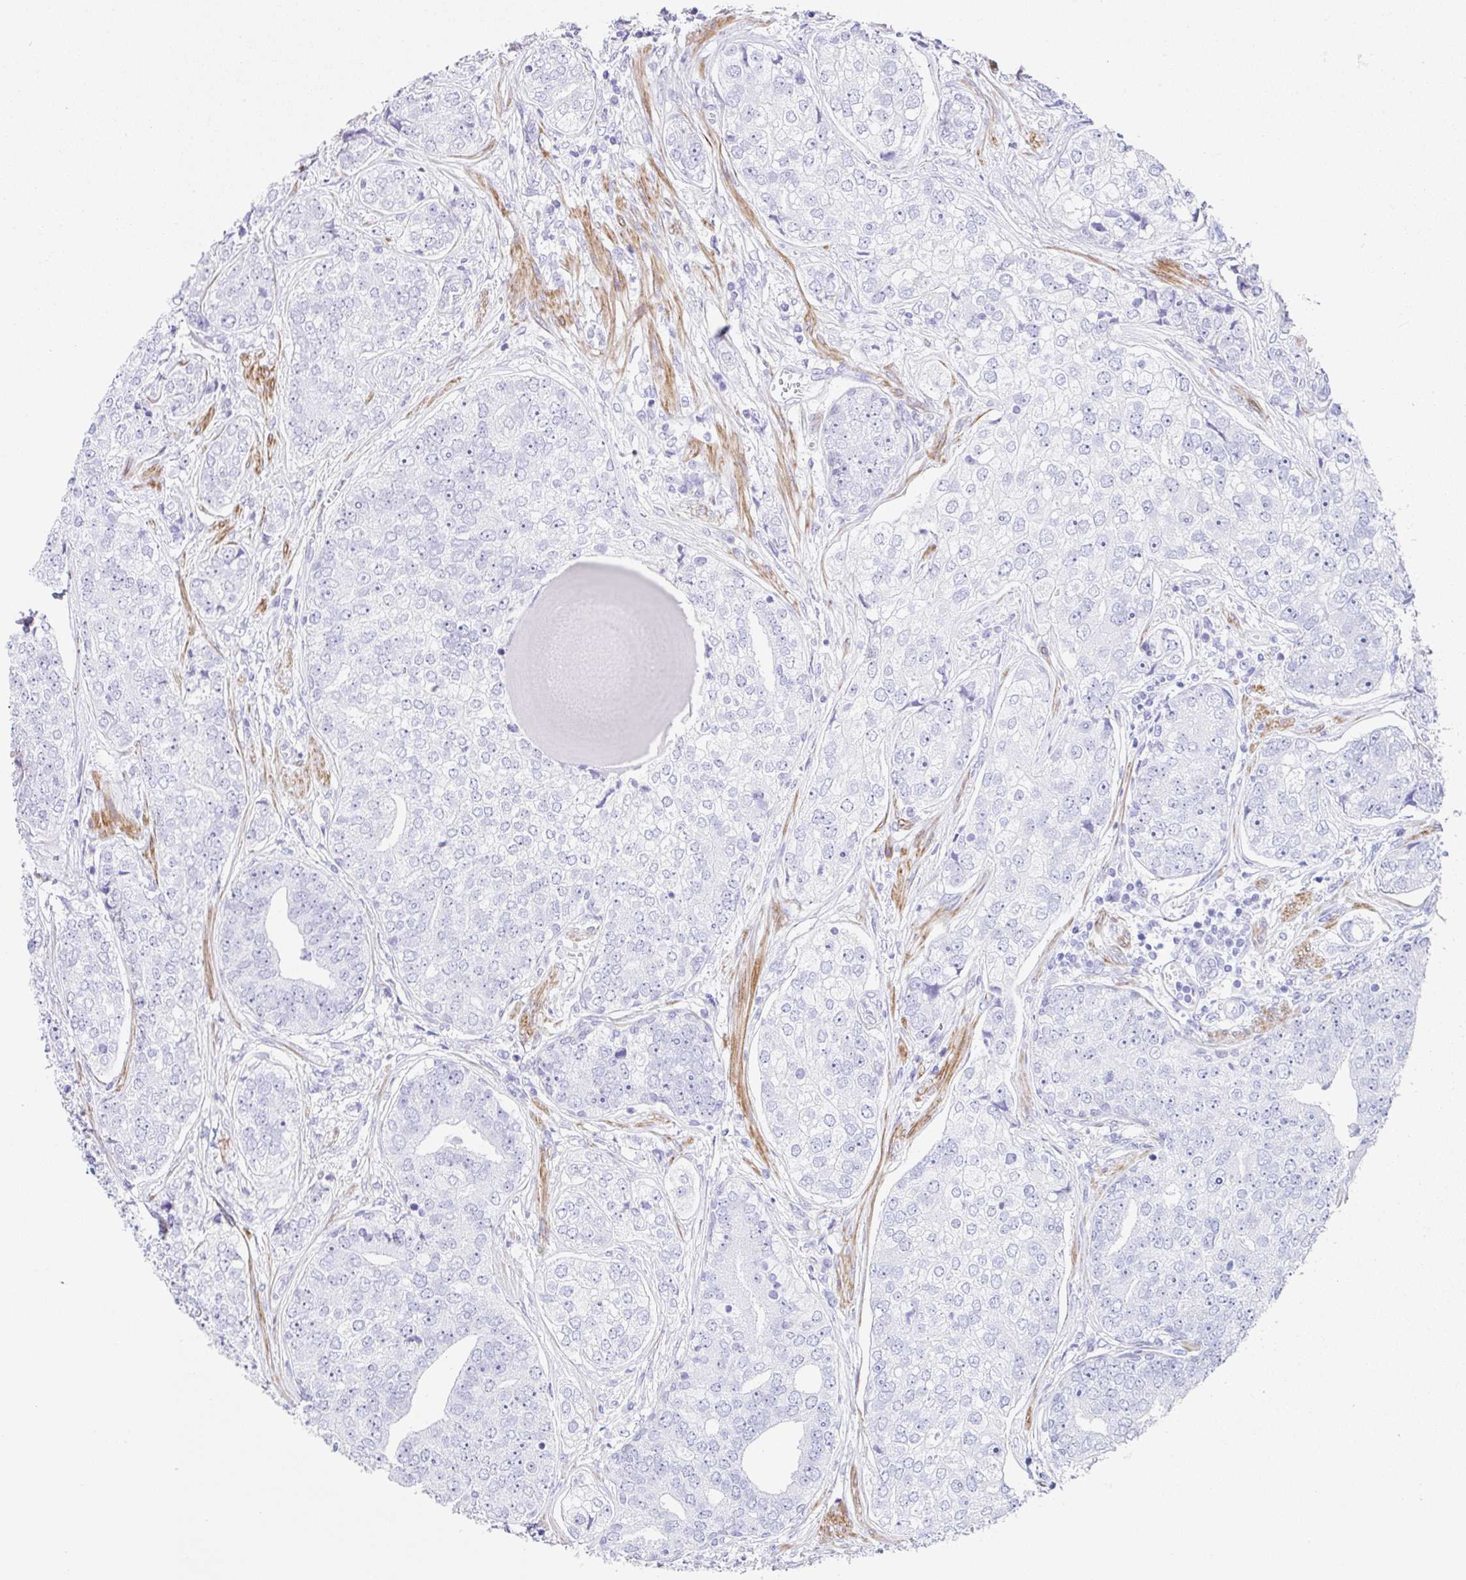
{"staining": {"intensity": "negative", "quantity": "none", "location": "none"}, "tissue": "prostate cancer", "cell_type": "Tumor cells", "image_type": "cancer", "snomed": [{"axis": "morphology", "description": "Adenocarcinoma, High grade"}, {"axis": "topography", "description": "Prostate"}], "caption": "DAB (3,3'-diaminobenzidine) immunohistochemical staining of adenocarcinoma (high-grade) (prostate) demonstrates no significant positivity in tumor cells.", "gene": "CLDND2", "patient": {"sex": "male", "age": 60}}